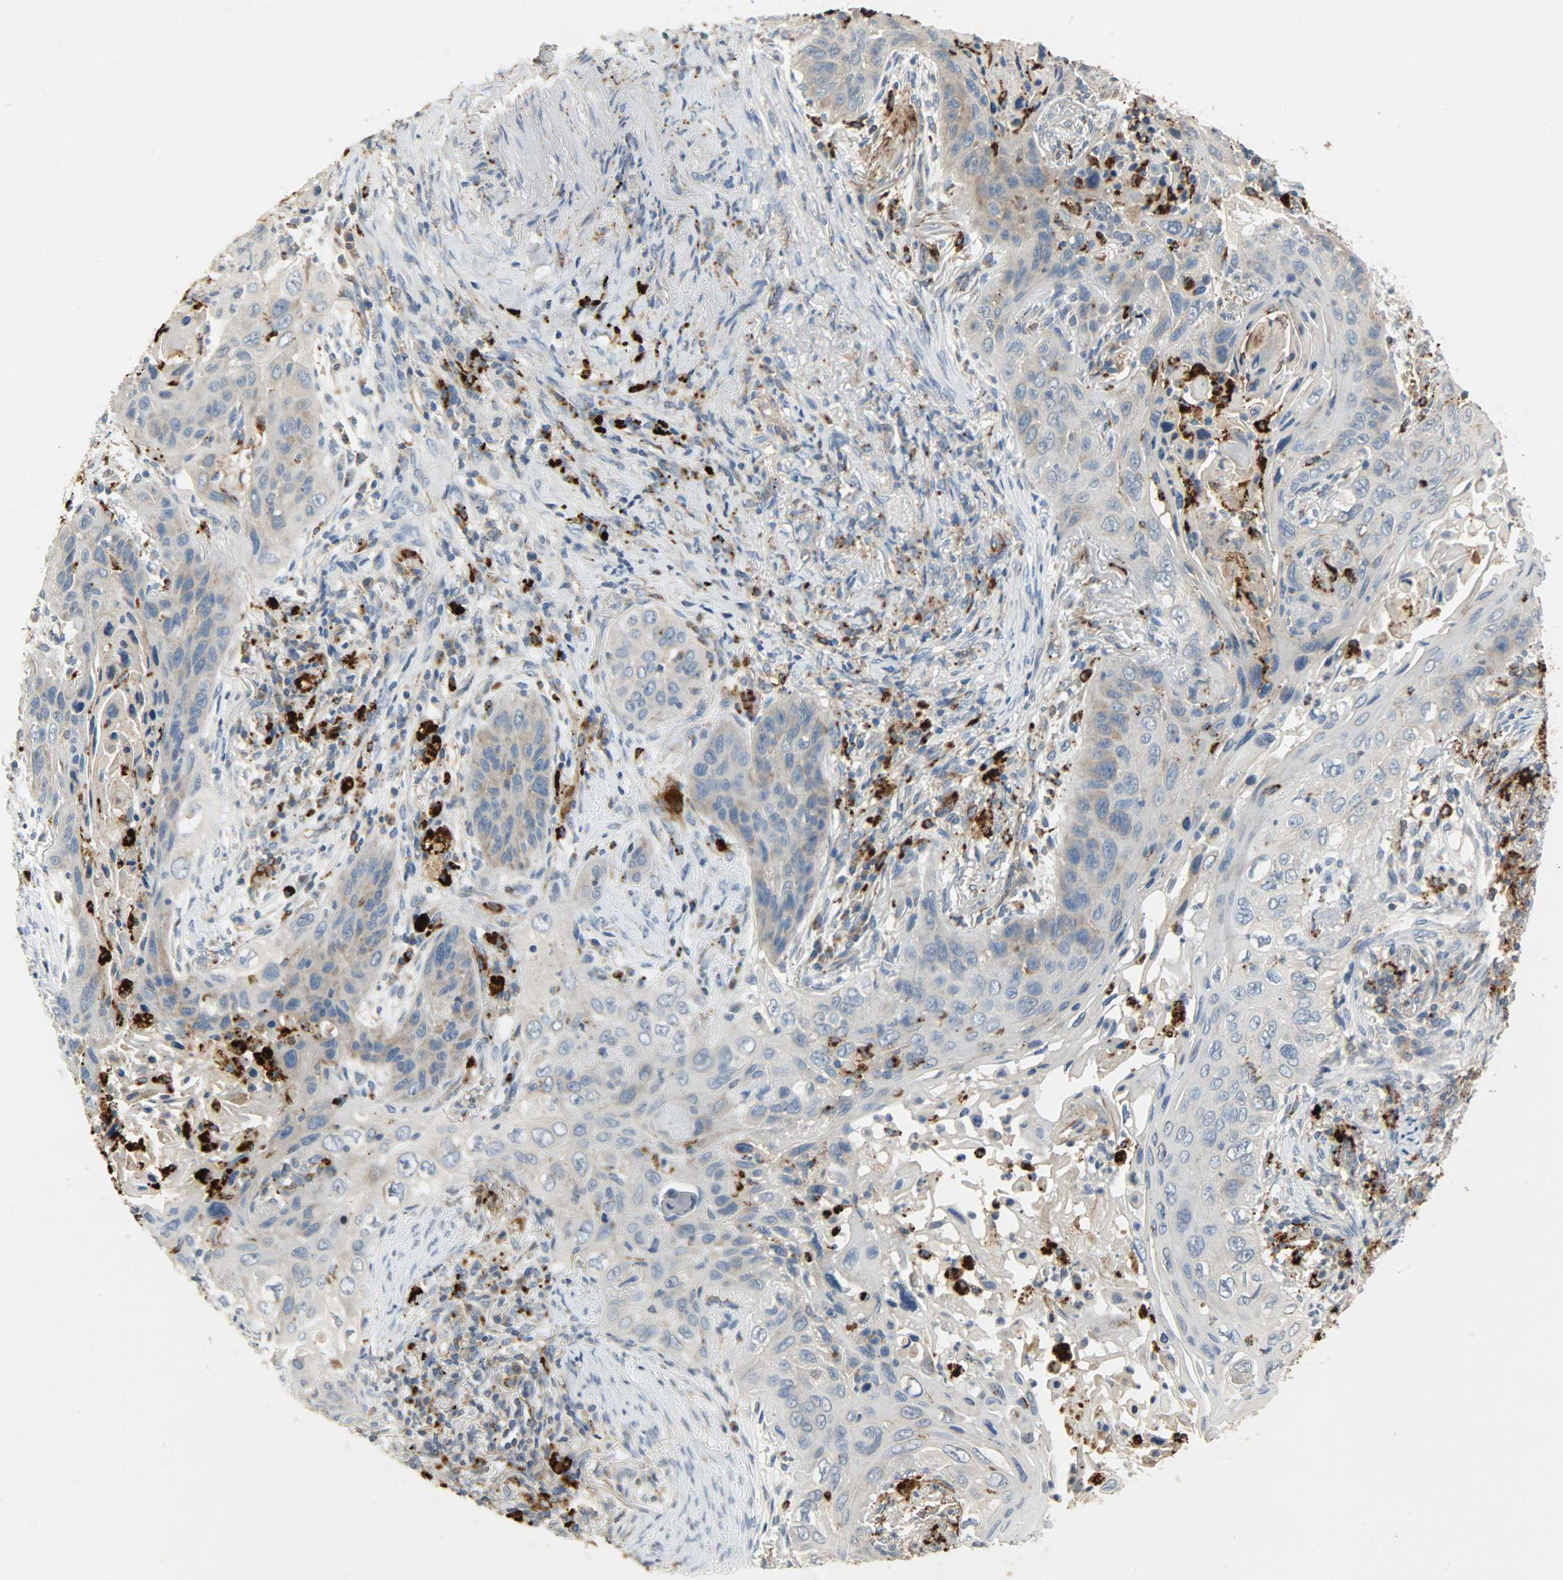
{"staining": {"intensity": "weak", "quantity": ">75%", "location": "cytoplasmic/membranous"}, "tissue": "lung cancer", "cell_type": "Tumor cells", "image_type": "cancer", "snomed": [{"axis": "morphology", "description": "Squamous cell carcinoma, NOS"}, {"axis": "topography", "description": "Lung"}], "caption": "A low amount of weak cytoplasmic/membranous staining is identified in approximately >75% of tumor cells in lung squamous cell carcinoma tissue.", "gene": "ASAH1", "patient": {"sex": "female", "age": 67}}